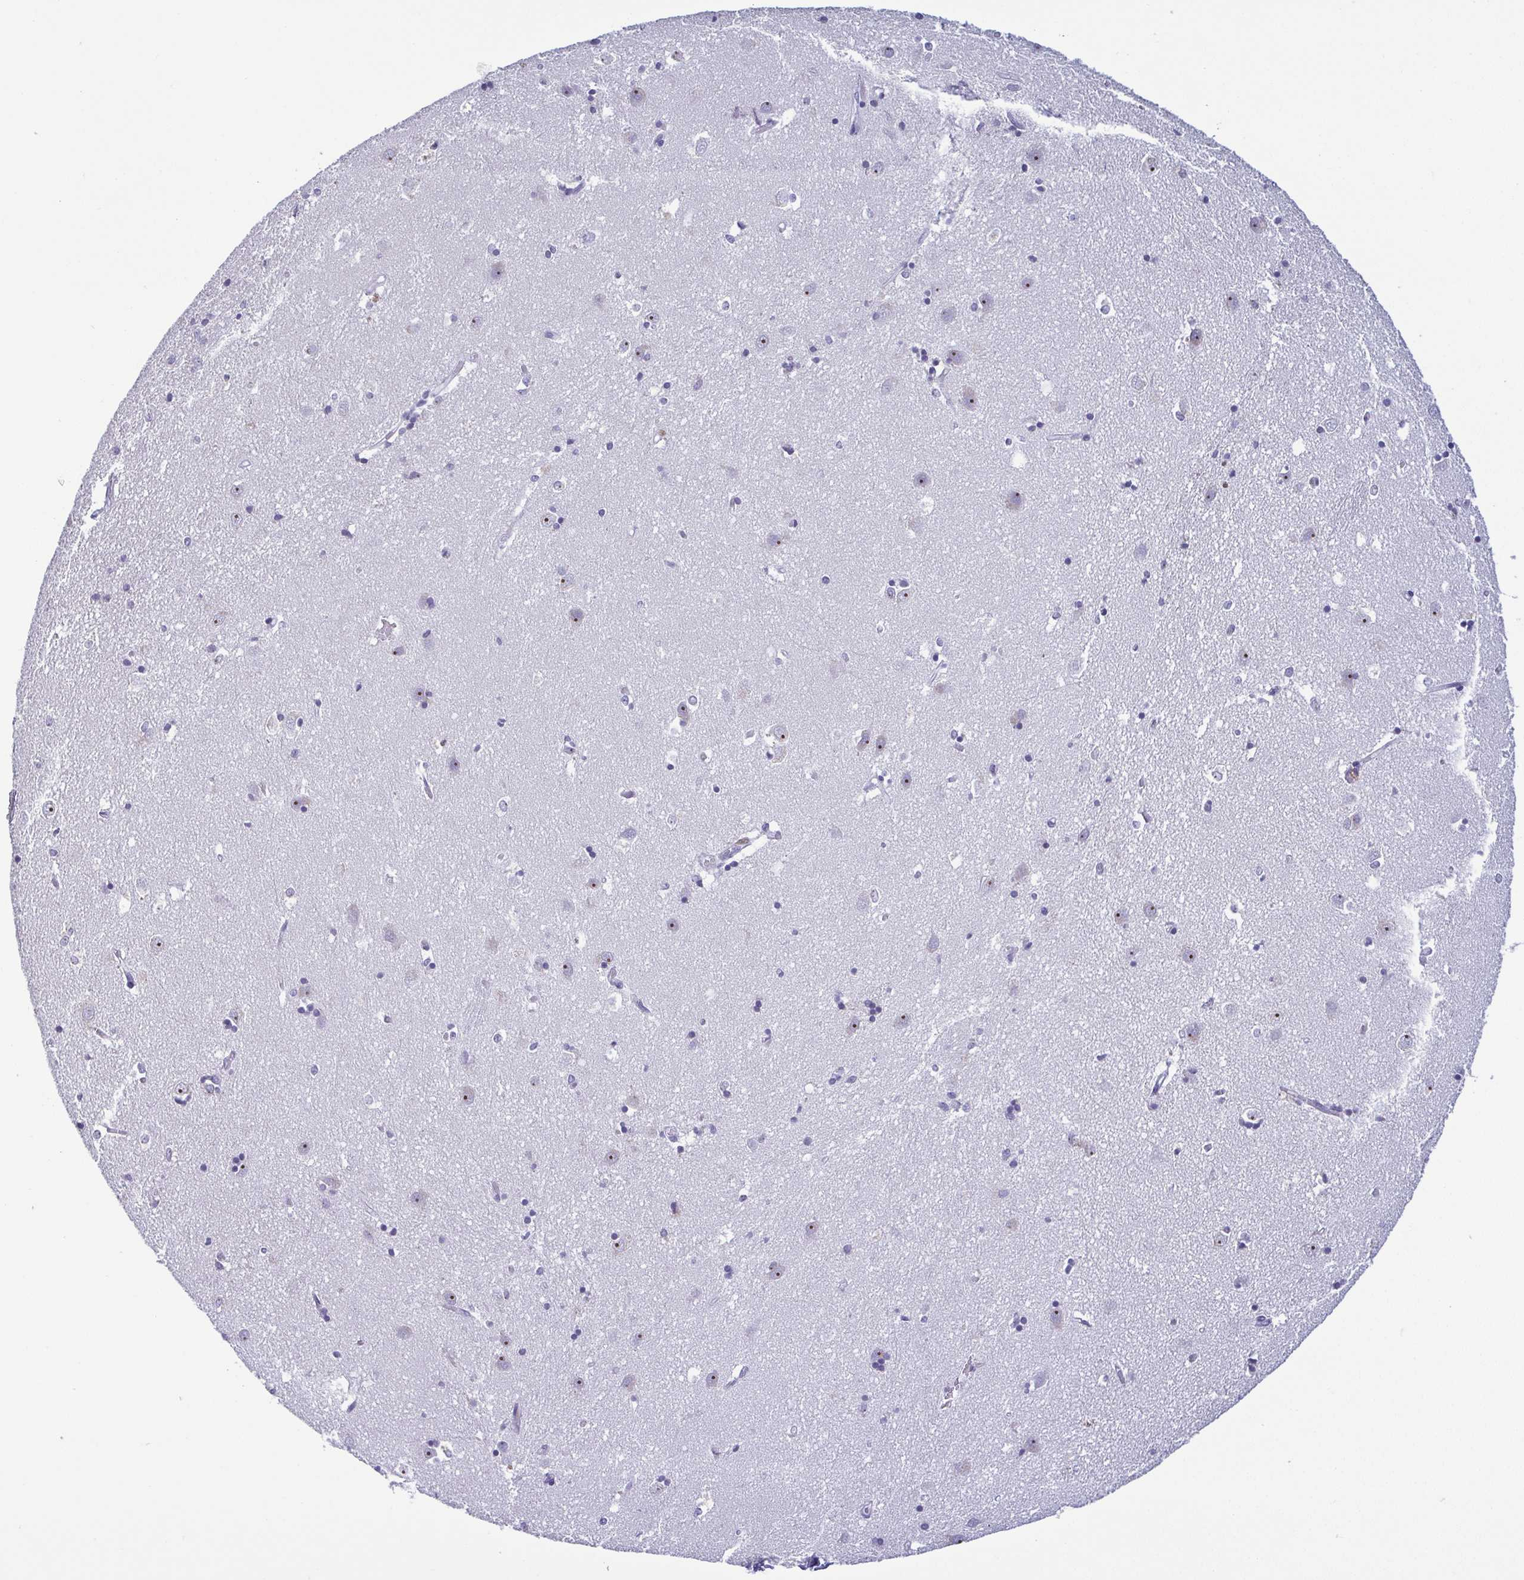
{"staining": {"intensity": "negative", "quantity": "none", "location": "none"}, "tissue": "caudate", "cell_type": "Glial cells", "image_type": "normal", "snomed": [{"axis": "morphology", "description": "Normal tissue, NOS"}, {"axis": "topography", "description": "Lateral ventricle wall"}], "caption": "The immunohistochemistry photomicrograph has no significant positivity in glial cells of caudate. (Brightfield microscopy of DAB immunohistochemistry (IHC) at high magnification).", "gene": "BZW1", "patient": {"sex": "male", "age": 54}}